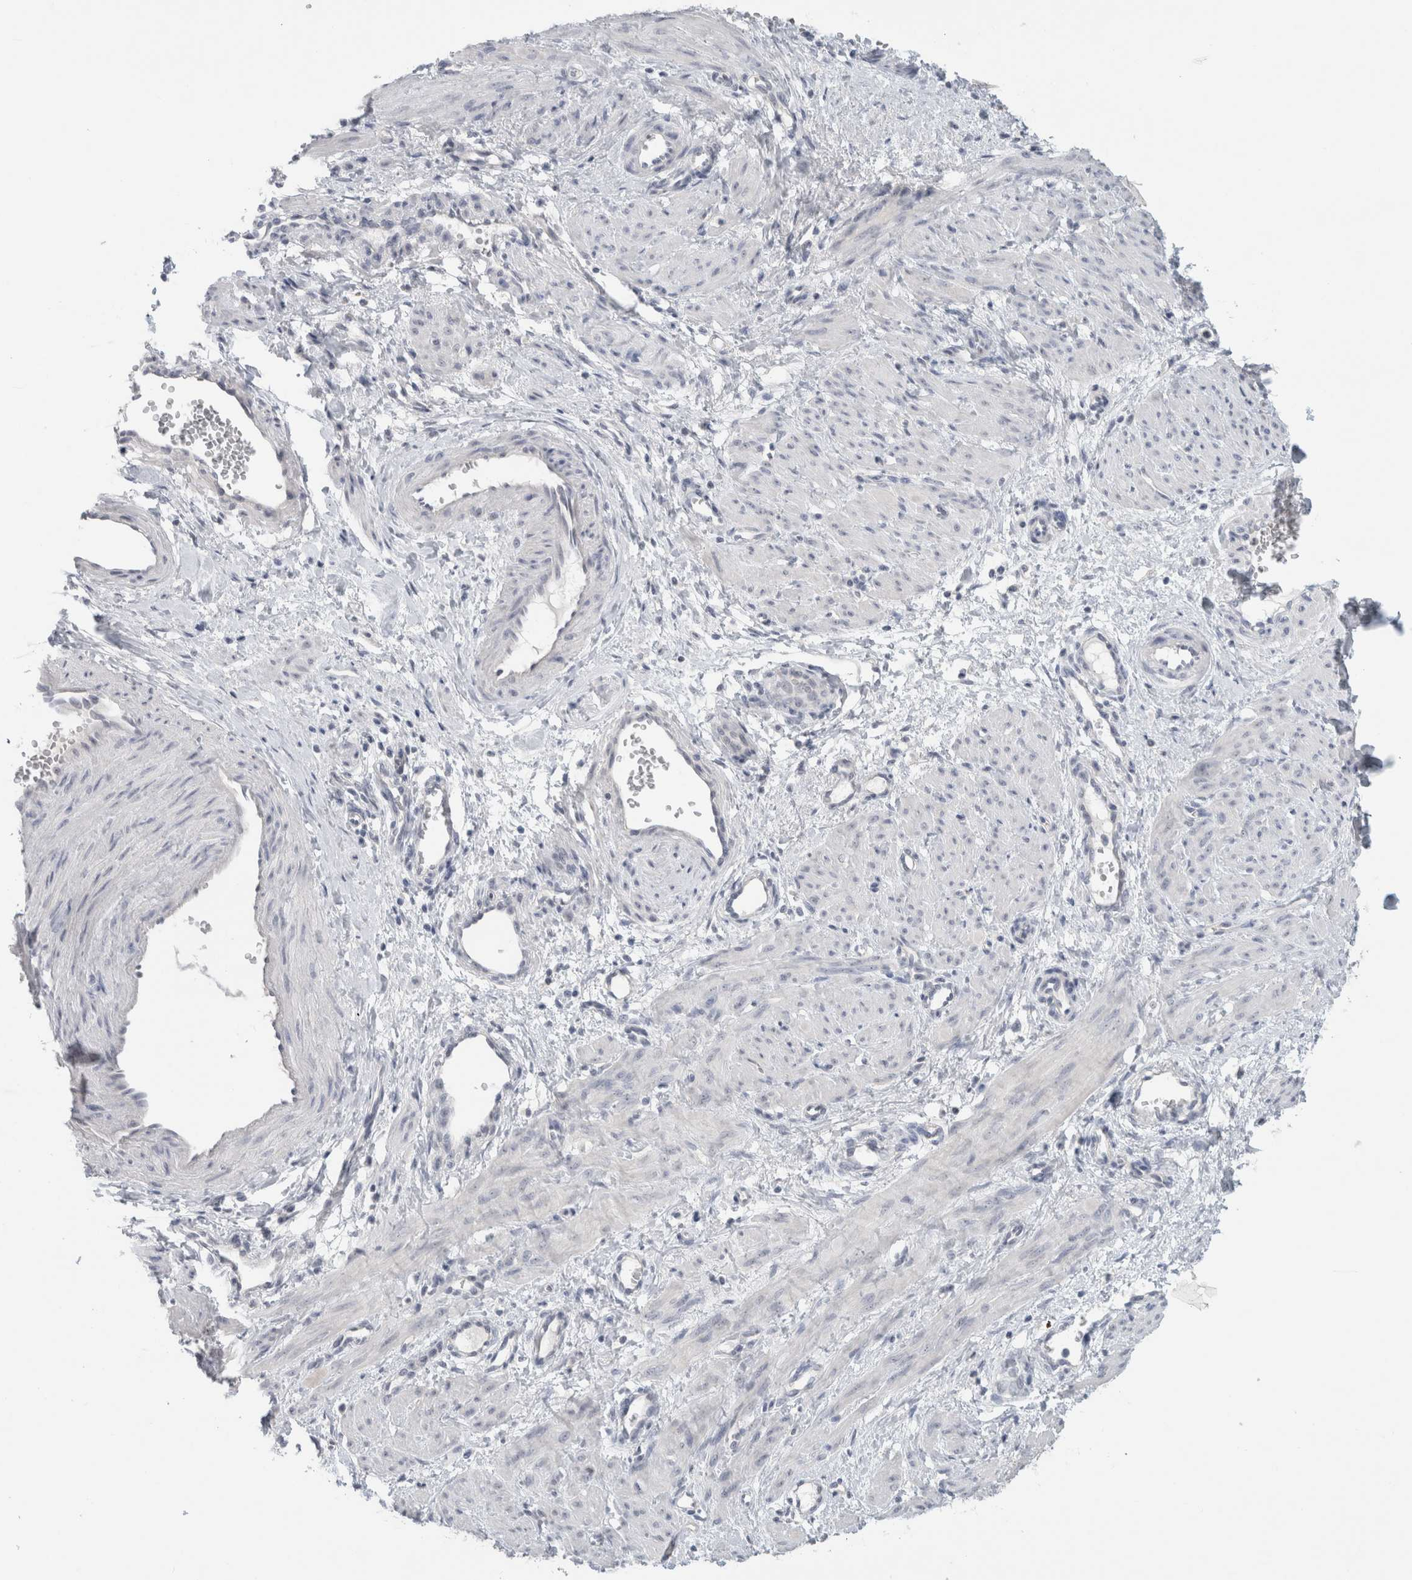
{"staining": {"intensity": "negative", "quantity": "none", "location": "none"}, "tissue": "smooth muscle", "cell_type": "Smooth muscle cells", "image_type": "normal", "snomed": [{"axis": "morphology", "description": "Normal tissue, NOS"}, {"axis": "topography", "description": "Endometrium"}], "caption": "This is an immunohistochemistry image of normal smooth muscle. There is no staining in smooth muscle cells.", "gene": "FMR1NB", "patient": {"sex": "female", "age": 33}}